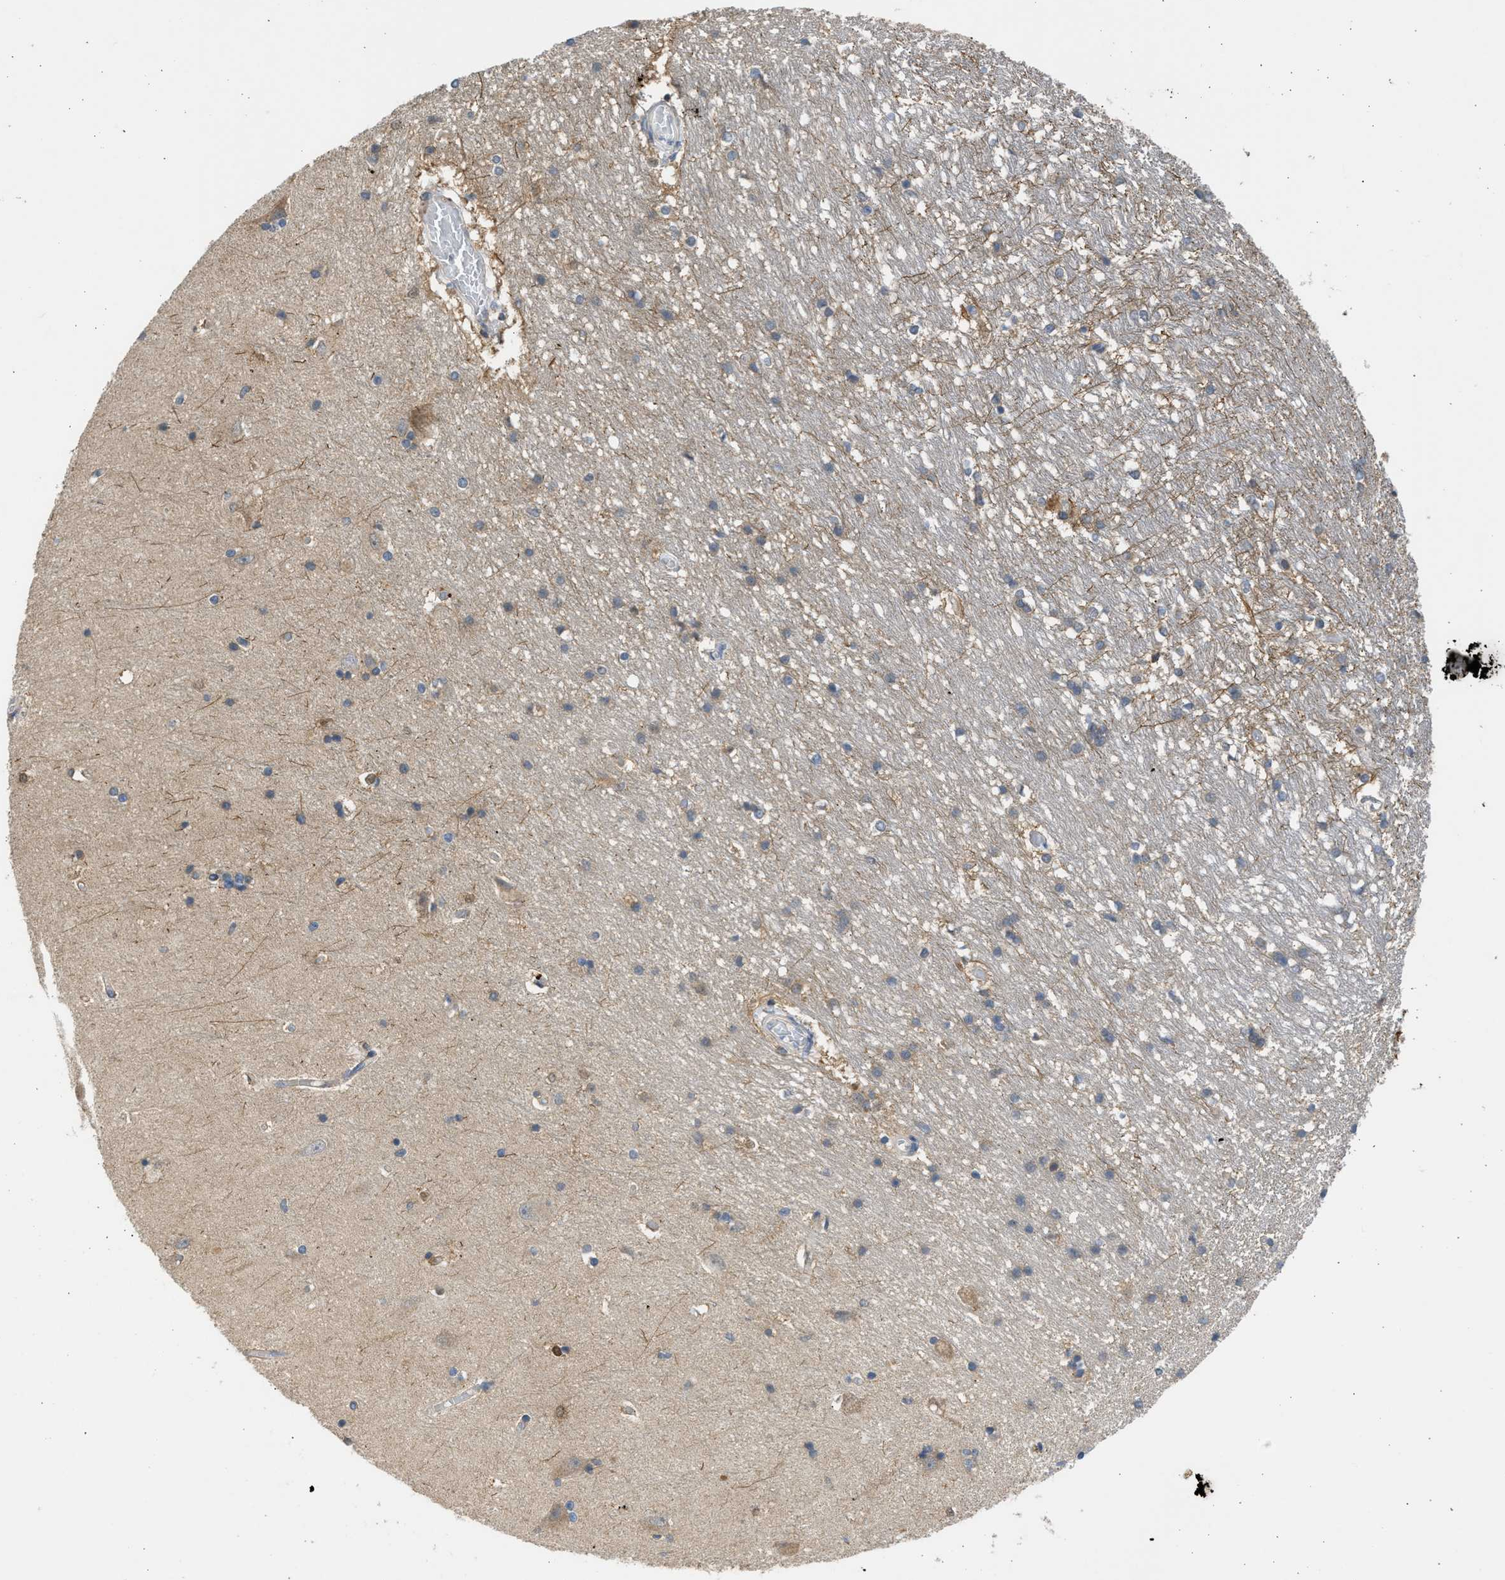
{"staining": {"intensity": "weak", "quantity": "25%-75%", "location": "cytoplasmic/membranous"}, "tissue": "hippocampus", "cell_type": "Glial cells", "image_type": "normal", "snomed": [{"axis": "morphology", "description": "Normal tissue, NOS"}, {"axis": "topography", "description": "Hippocampus"}], "caption": "High-magnification brightfield microscopy of unremarkable hippocampus stained with DAB (brown) and counterstained with hematoxylin (blue). glial cells exhibit weak cytoplasmic/membranous staining is seen in approximately25%-75% of cells. The staining is performed using DAB brown chromogen to label protein expression. The nuclei are counter-stained blue using hematoxylin.", "gene": "CYP1A1", "patient": {"sex": "male", "age": 45}}